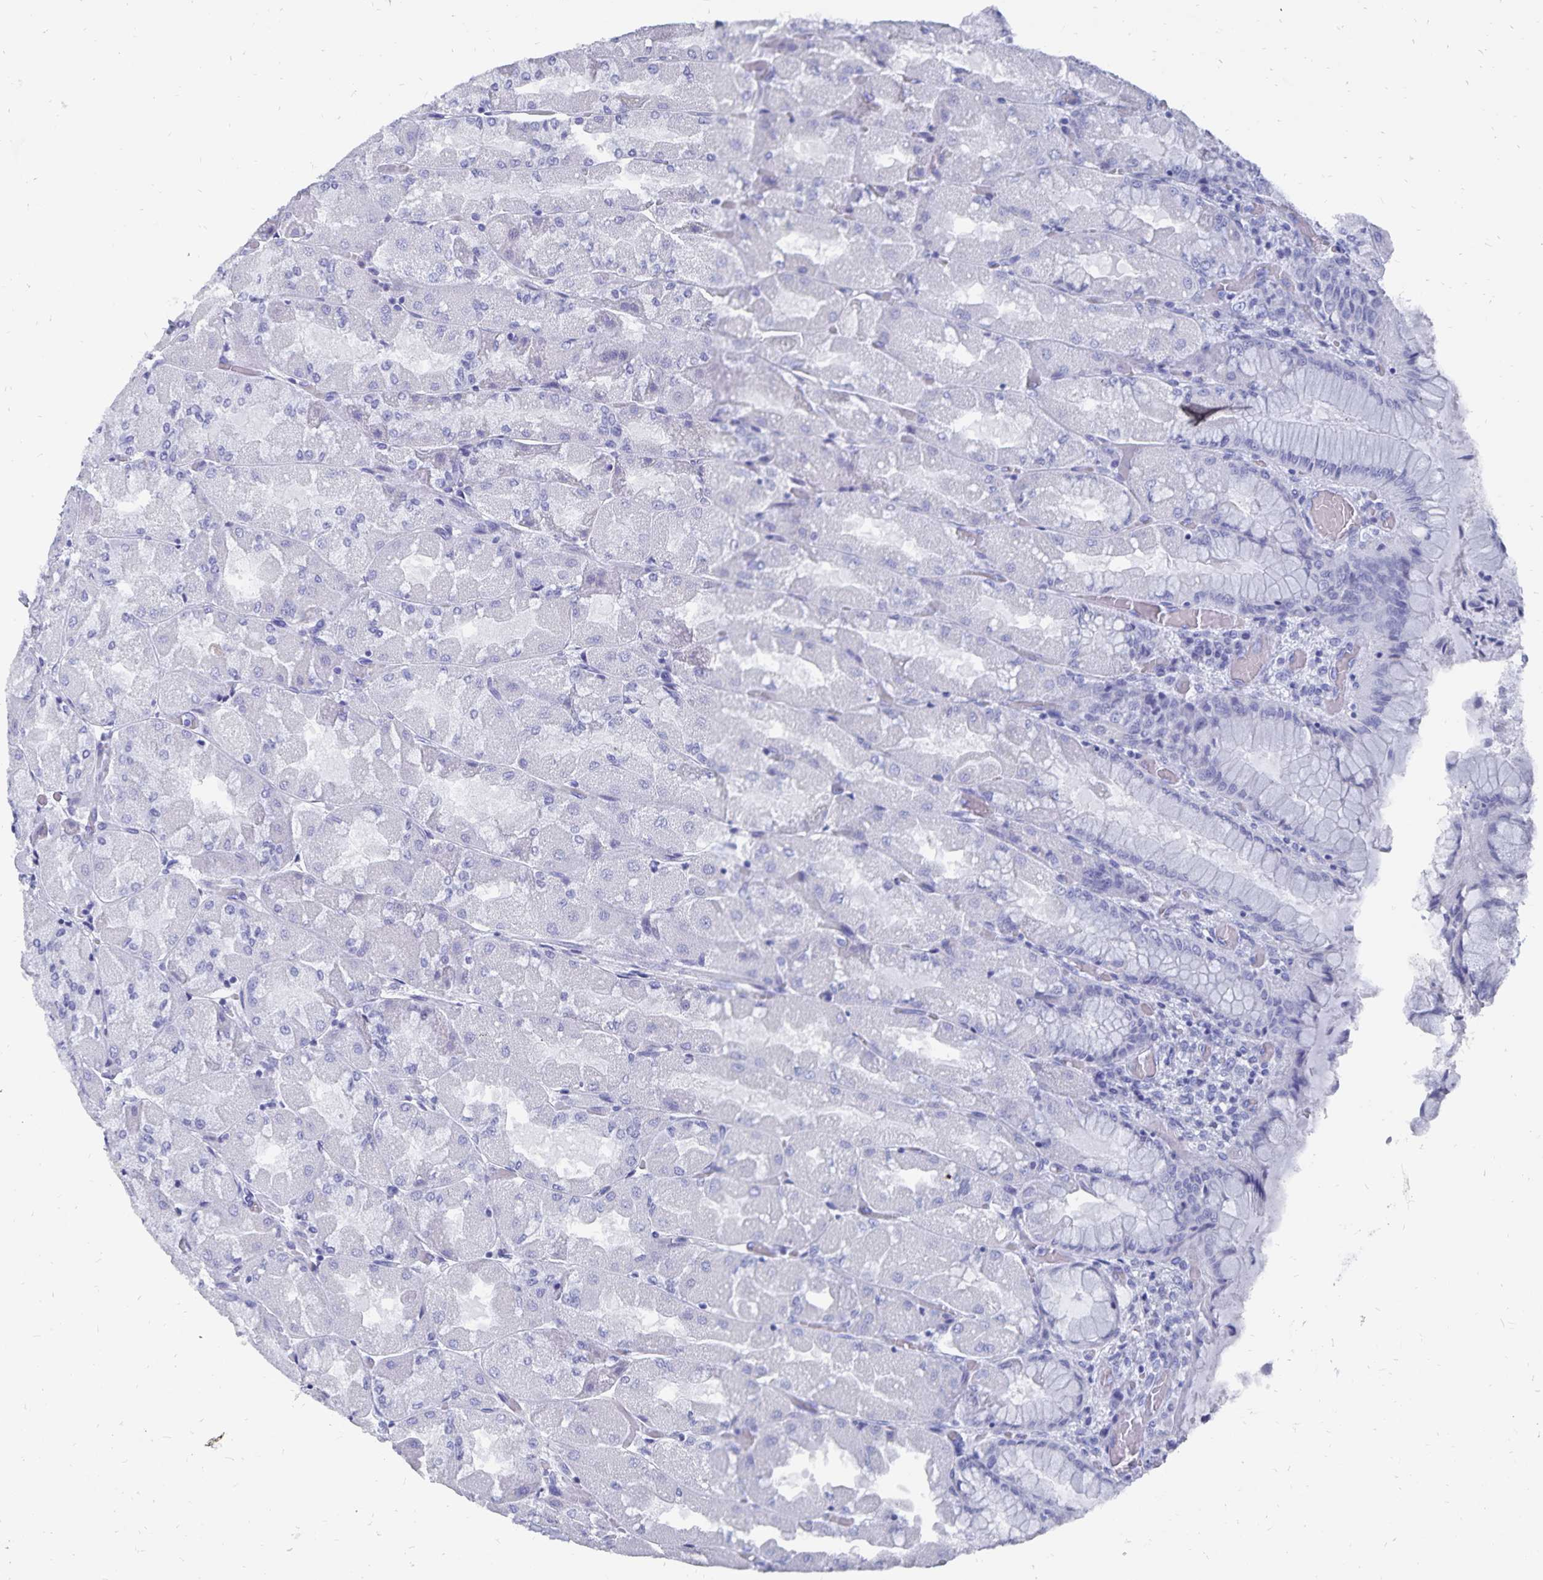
{"staining": {"intensity": "negative", "quantity": "none", "location": "none"}, "tissue": "stomach", "cell_type": "Glandular cells", "image_type": "normal", "snomed": [{"axis": "morphology", "description": "Normal tissue, NOS"}, {"axis": "topography", "description": "Stomach"}], "caption": "Immunohistochemistry (IHC) micrograph of unremarkable human stomach stained for a protein (brown), which displays no staining in glandular cells. (DAB (3,3'-diaminobenzidine) immunohistochemistry (IHC) visualized using brightfield microscopy, high magnification).", "gene": "ADH1A", "patient": {"sex": "female", "age": 61}}